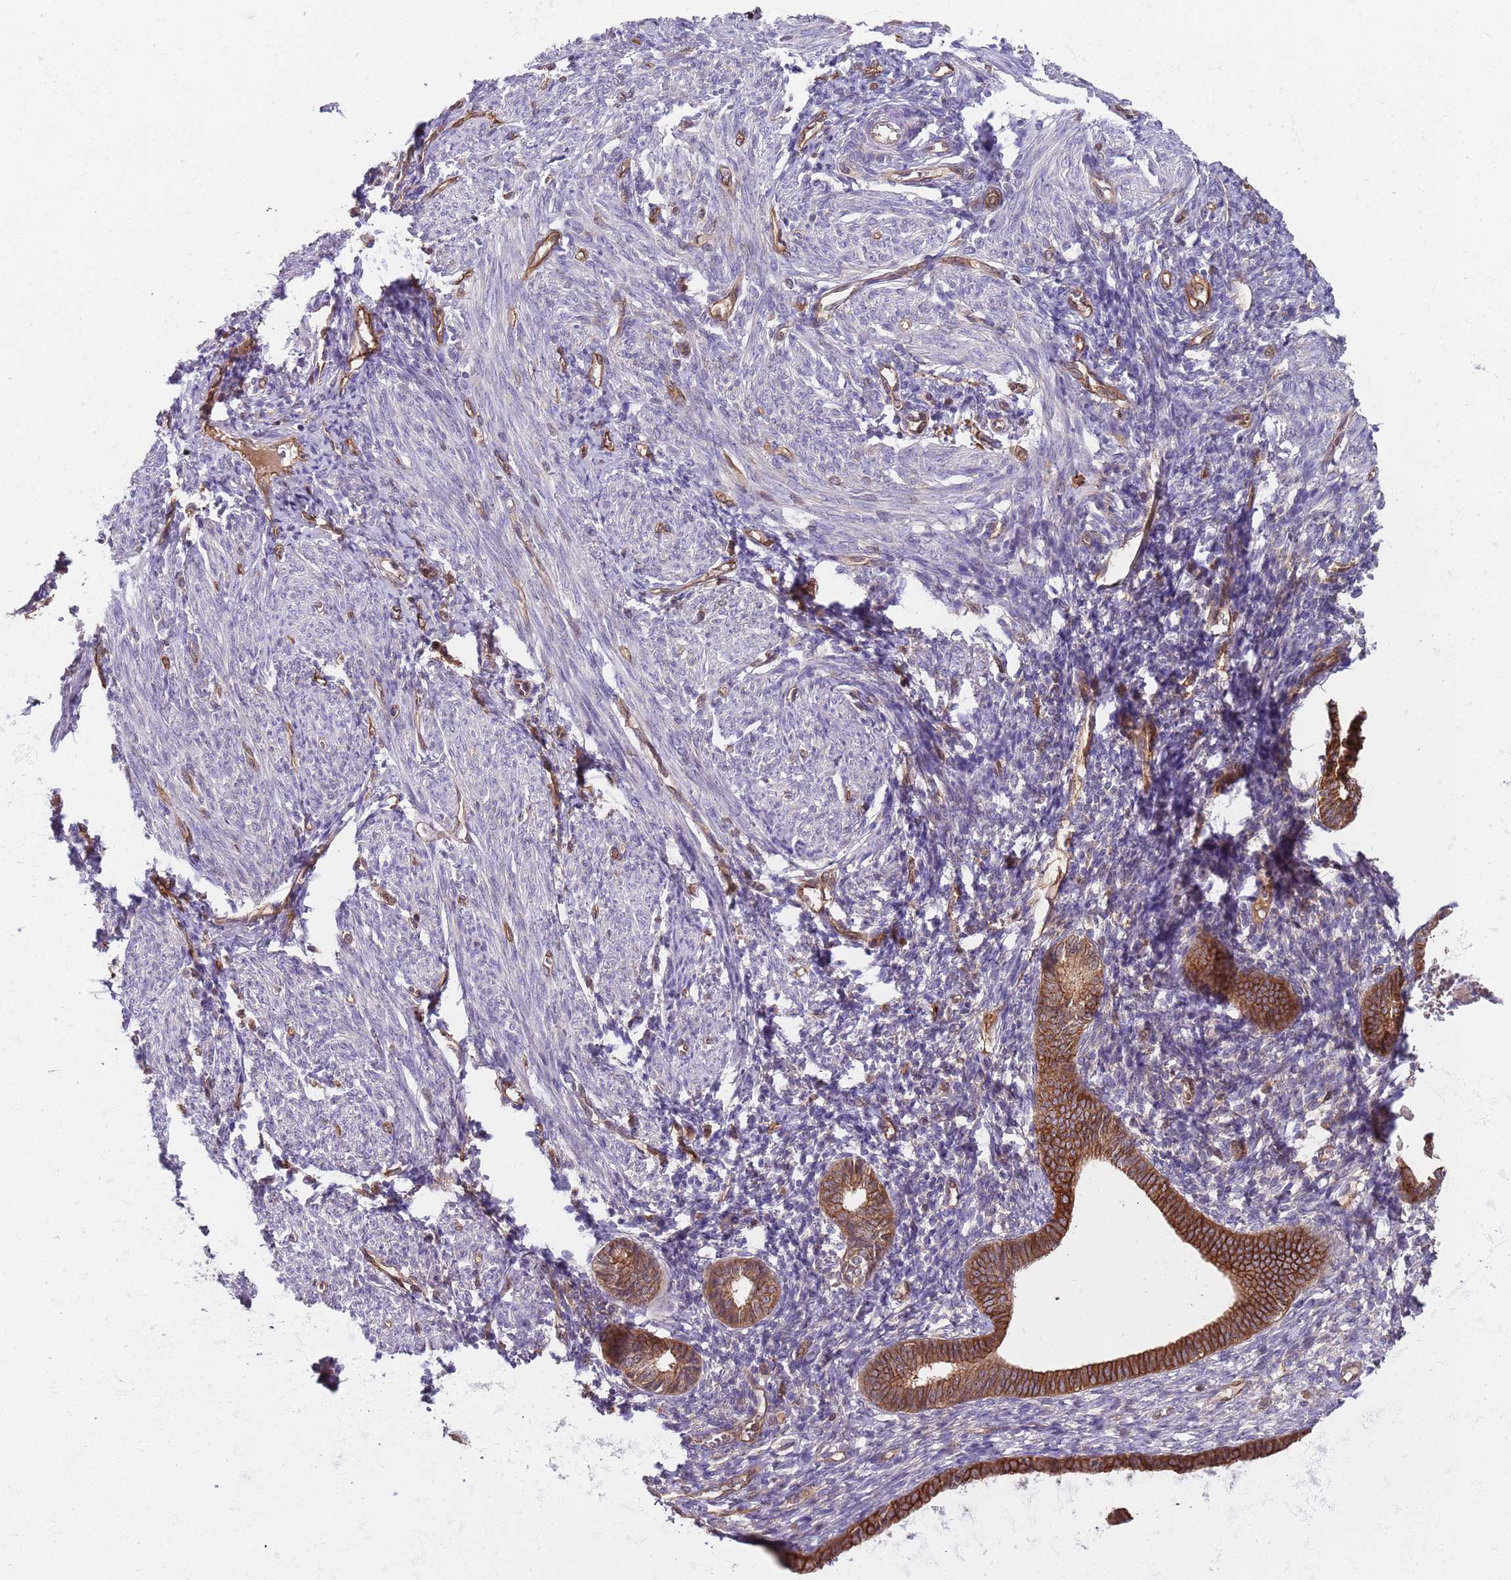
{"staining": {"intensity": "weak", "quantity": "<25%", "location": "cytoplasmic/membranous"}, "tissue": "endometrium", "cell_type": "Cells in endometrial stroma", "image_type": "normal", "snomed": [{"axis": "morphology", "description": "Normal tissue, NOS"}, {"axis": "morphology", "description": "Adenocarcinoma, NOS"}, {"axis": "topography", "description": "Endometrium"}], "caption": "Immunohistochemistry (IHC) of unremarkable human endometrium demonstrates no positivity in cells in endometrial stroma.", "gene": "GSDMD", "patient": {"sex": "female", "age": 57}}